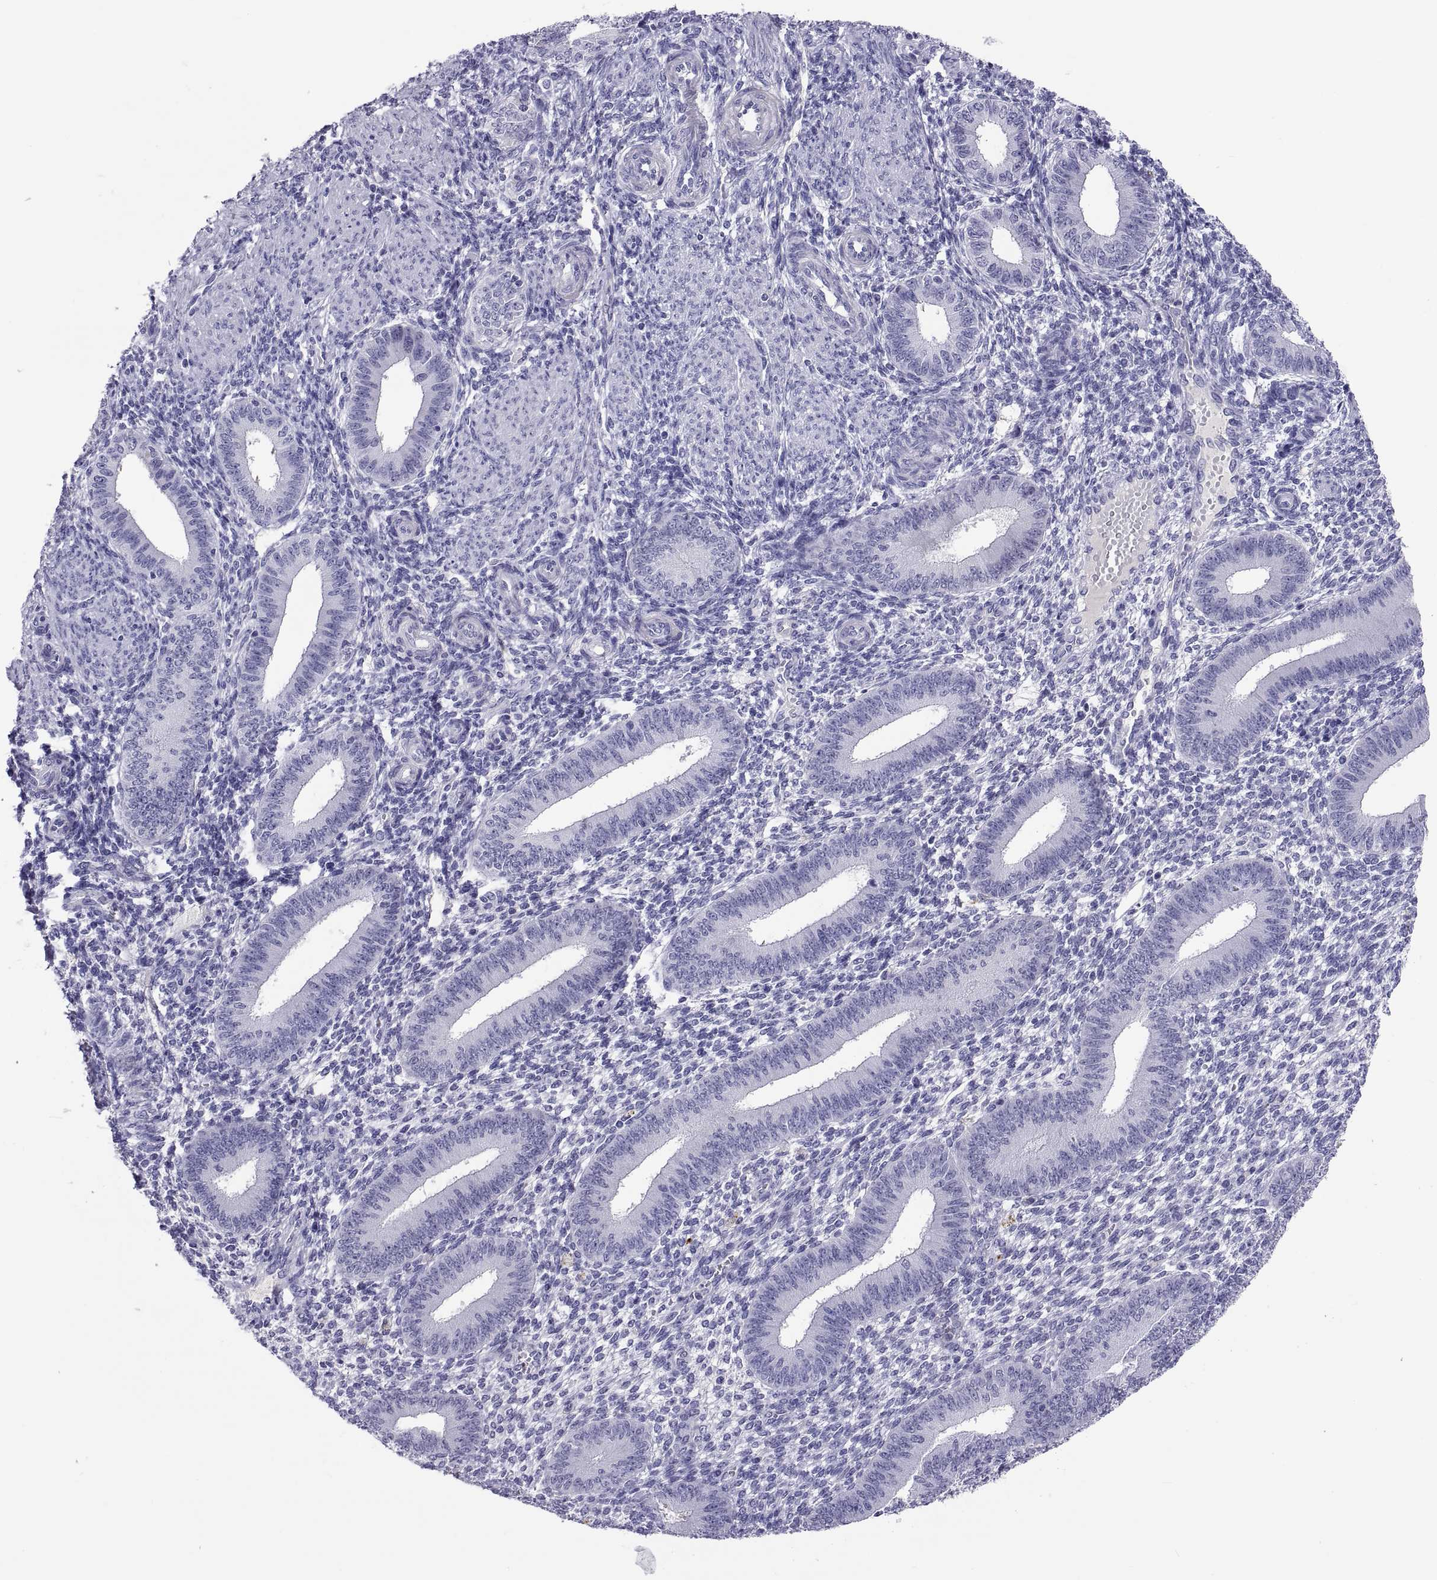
{"staining": {"intensity": "negative", "quantity": "none", "location": "none"}, "tissue": "endometrium", "cell_type": "Cells in endometrial stroma", "image_type": "normal", "snomed": [{"axis": "morphology", "description": "Normal tissue, NOS"}, {"axis": "topography", "description": "Endometrium"}], "caption": "IHC micrograph of normal endometrium: human endometrium stained with DAB (3,3'-diaminobenzidine) demonstrates no significant protein expression in cells in endometrial stroma.", "gene": "CHCT1", "patient": {"sex": "female", "age": 39}}